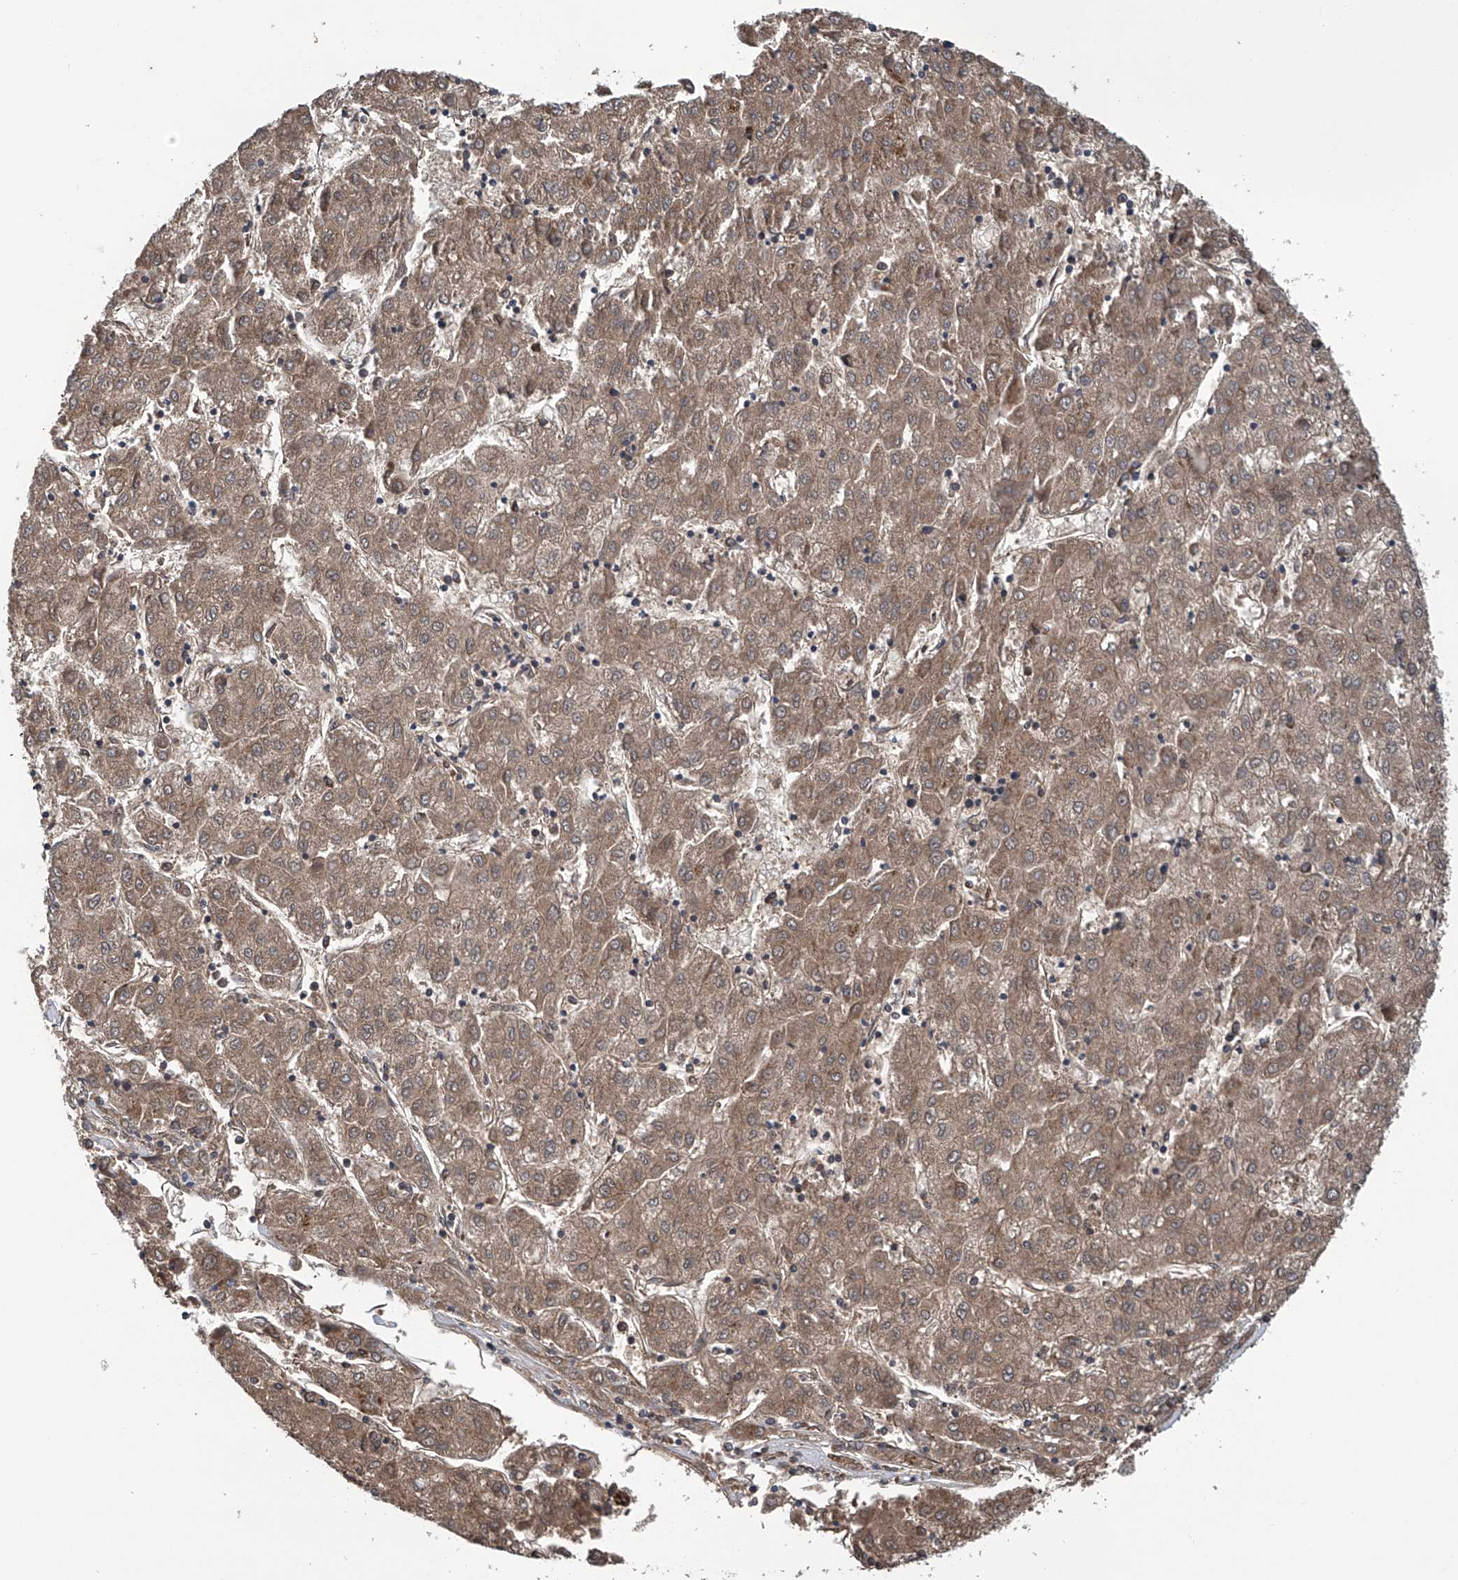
{"staining": {"intensity": "moderate", "quantity": ">75%", "location": "cytoplasmic/membranous"}, "tissue": "liver cancer", "cell_type": "Tumor cells", "image_type": "cancer", "snomed": [{"axis": "morphology", "description": "Carcinoma, Hepatocellular, NOS"}, {"axis": "topography", "description": "Liver"}], "caption": "Immunohistochemical staining of hepatocellular carcinoma (liver) exhibits medium levels of moderate cytoplasmic/membranous expression in approximately >75% of tumor cells.", "gene": "ASCC3", "patient": {"sex": "male", "age": 72}}